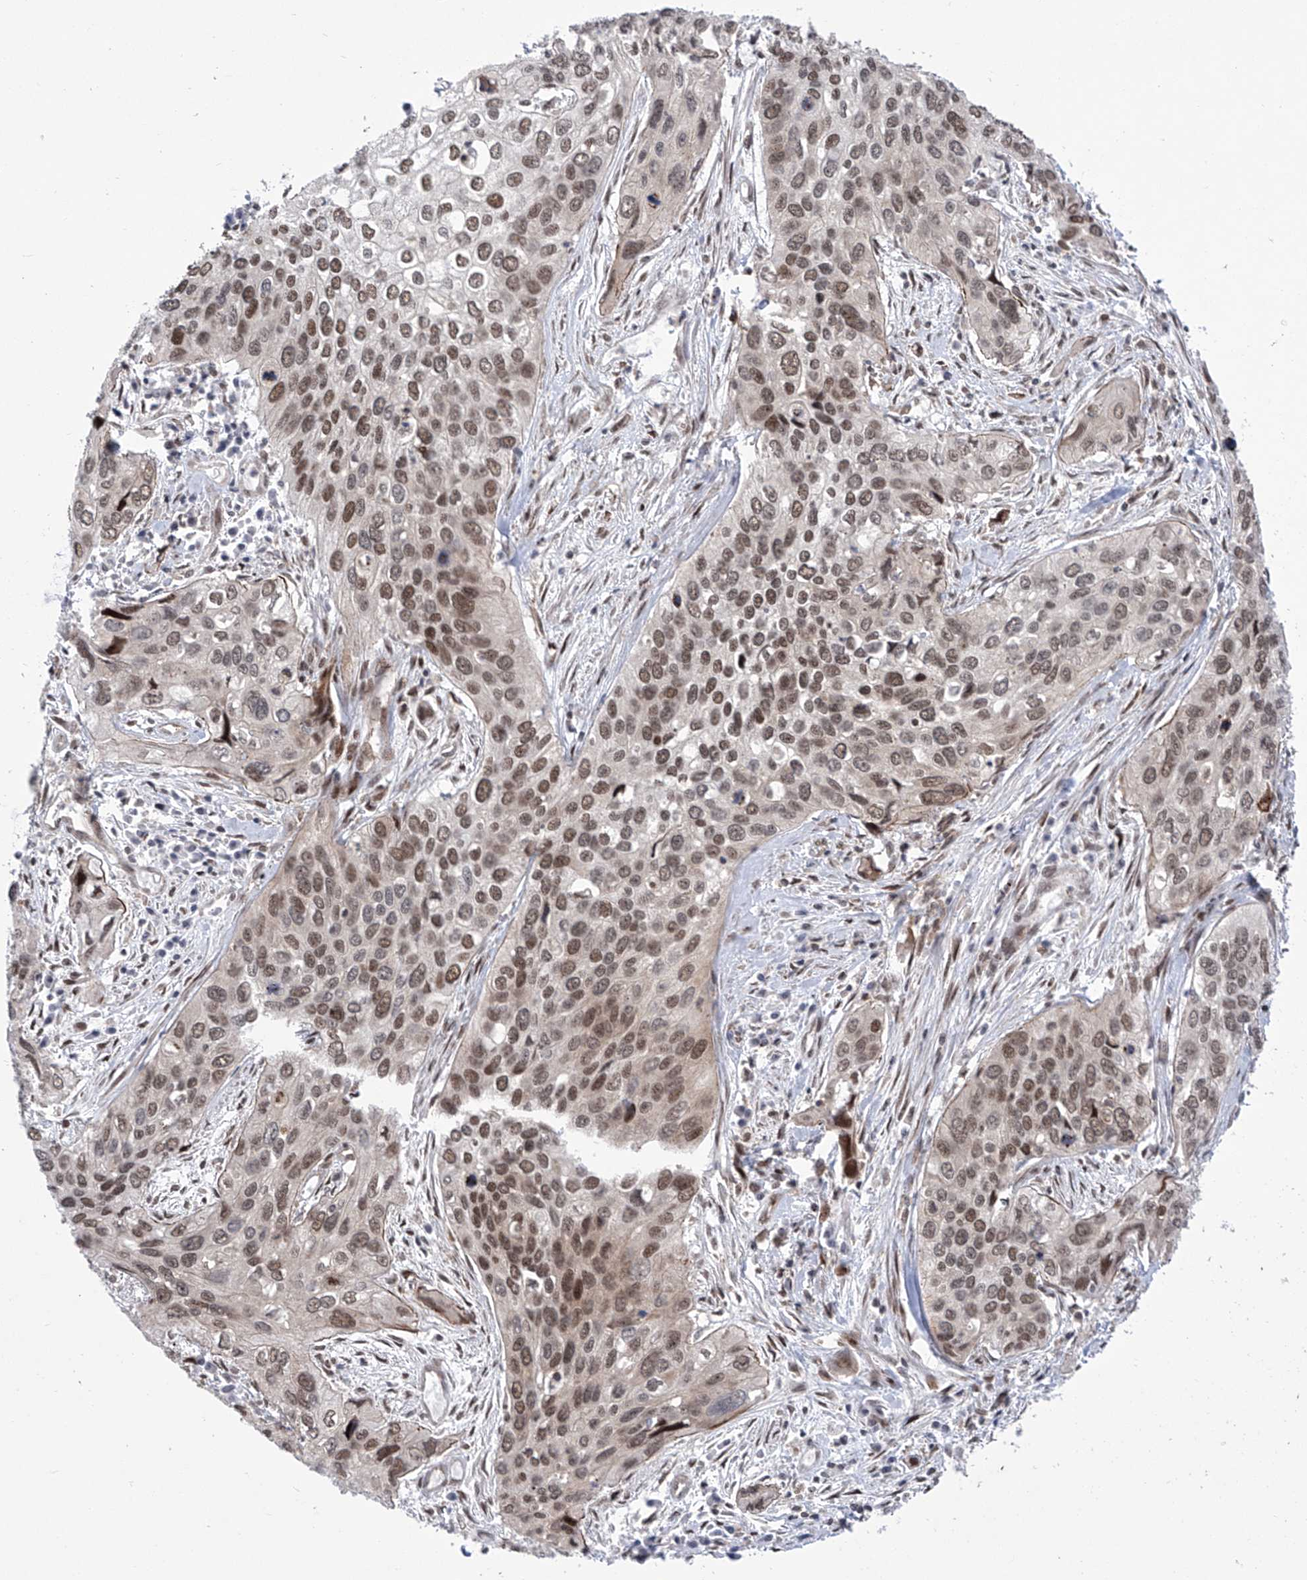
{"staining": {"intensity": "moderate", "quantity": ">75%", "location": "nuclear"}, "tissue": "cervical cancer", "cell_type": "Tumor cells", "image_type": "cancer", "snomed": [{"axis": "morphology", "description": "Squamous cell carcinoma, NOS"}, {"axis": "topography", "description": "Cervix"}], "caption": "Human cervical cancer stained for a protein (brown) shows moderate nuclear positive staining in approximately >75% of tumor cells.", "gene": "CEP290", "patient": {"sex": "female", "age": 55}}